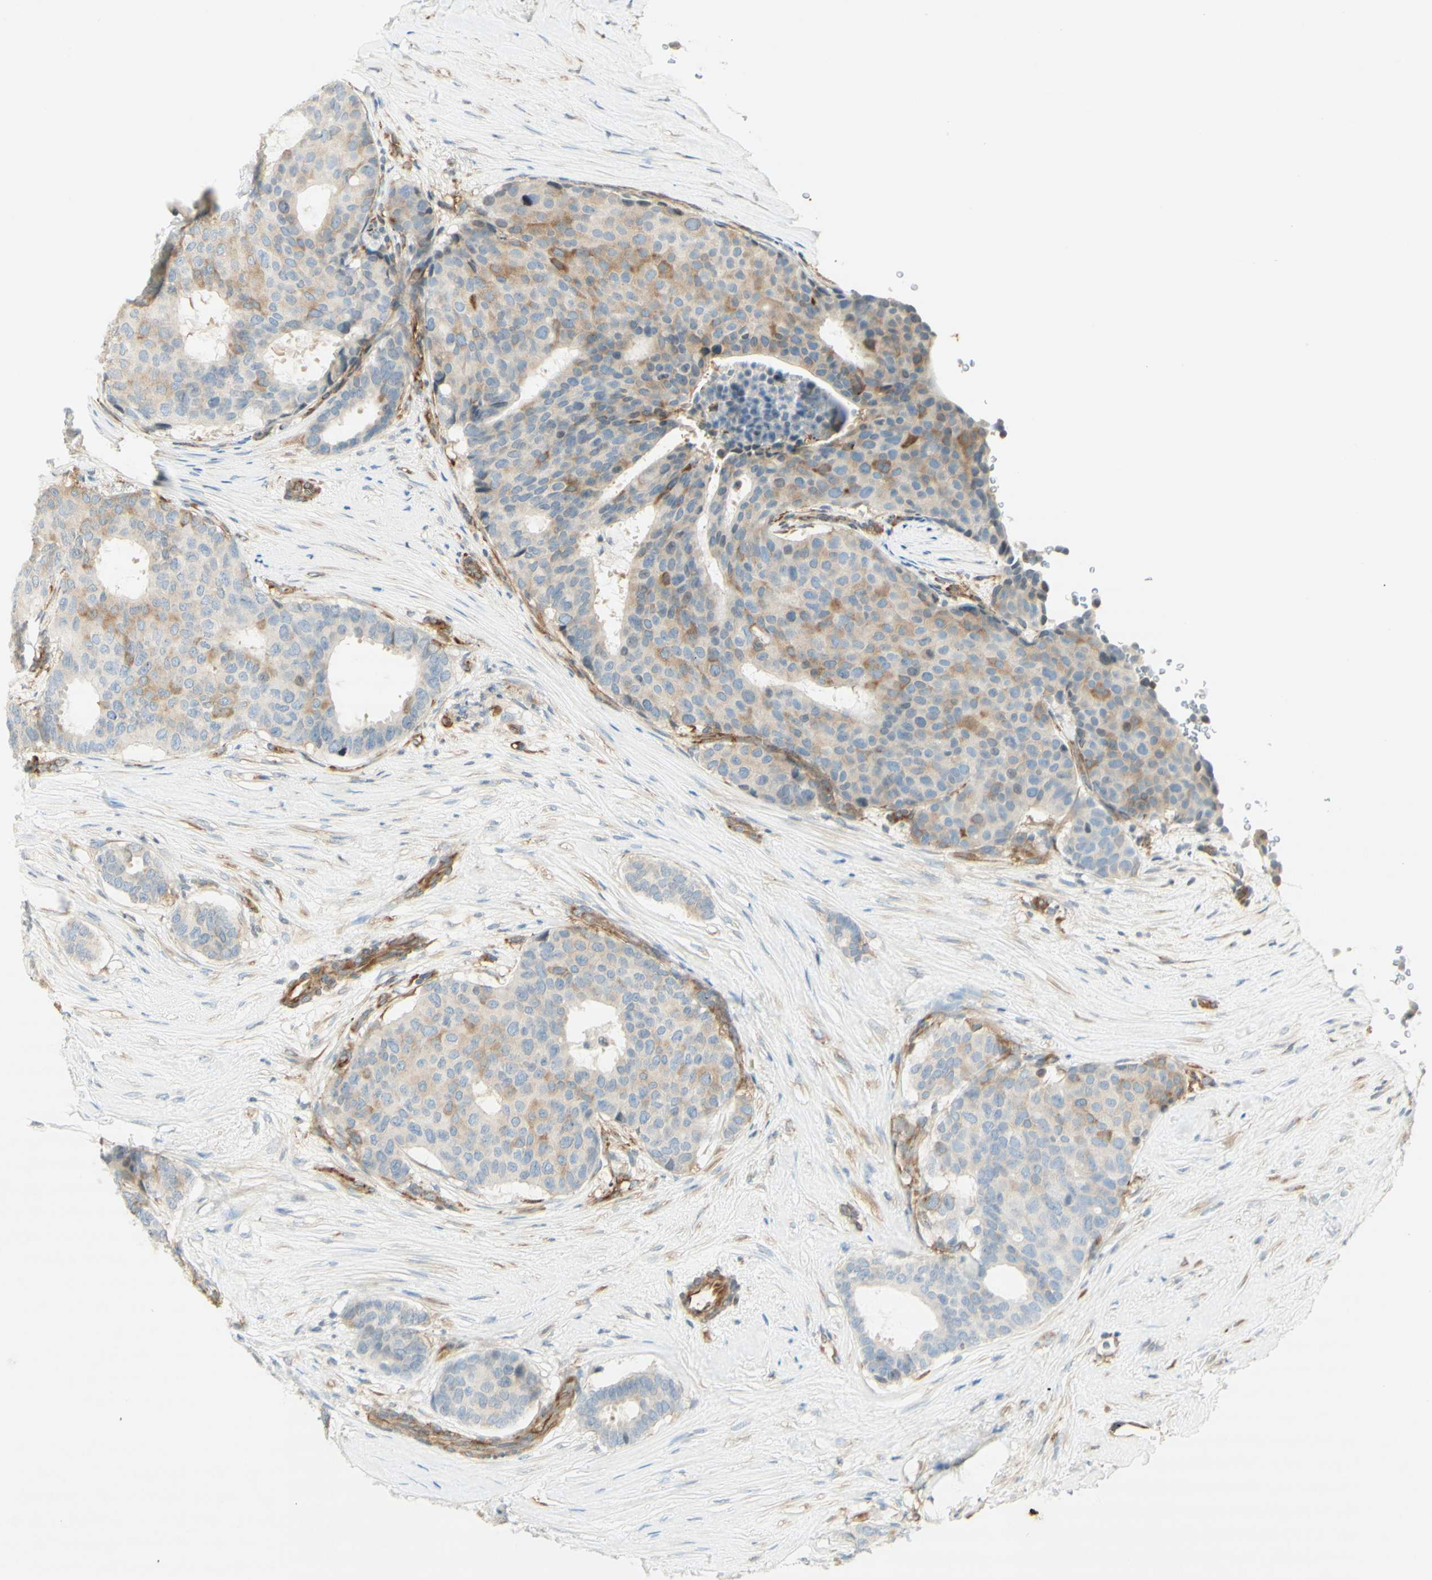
{"staining": {"intensity": "weak", "quantity": "25%-75%", "location": "cytoplasmic/membranous"}, "tissue": "breast cancer", "cell_type": "Tumor cells", "image_type": "cancer", "snomed": [{"axis": "morphology", "description": "Duct carcinoma"}, {"axis": "topography", "description": "Breast"}], "caption": "Immunohistochemical staining of breast cancer (intraductal carcinoma) displays weak cytoplasmic/membranous protein expression in approximately 25%-75% of tumor cells. (Stains: DAB in brown, nuclei in blue, Microscopy: brightfield microscopy at high magnification).", "gene": "MAP1B", "patient": {"sex": "female", "age": 75}}